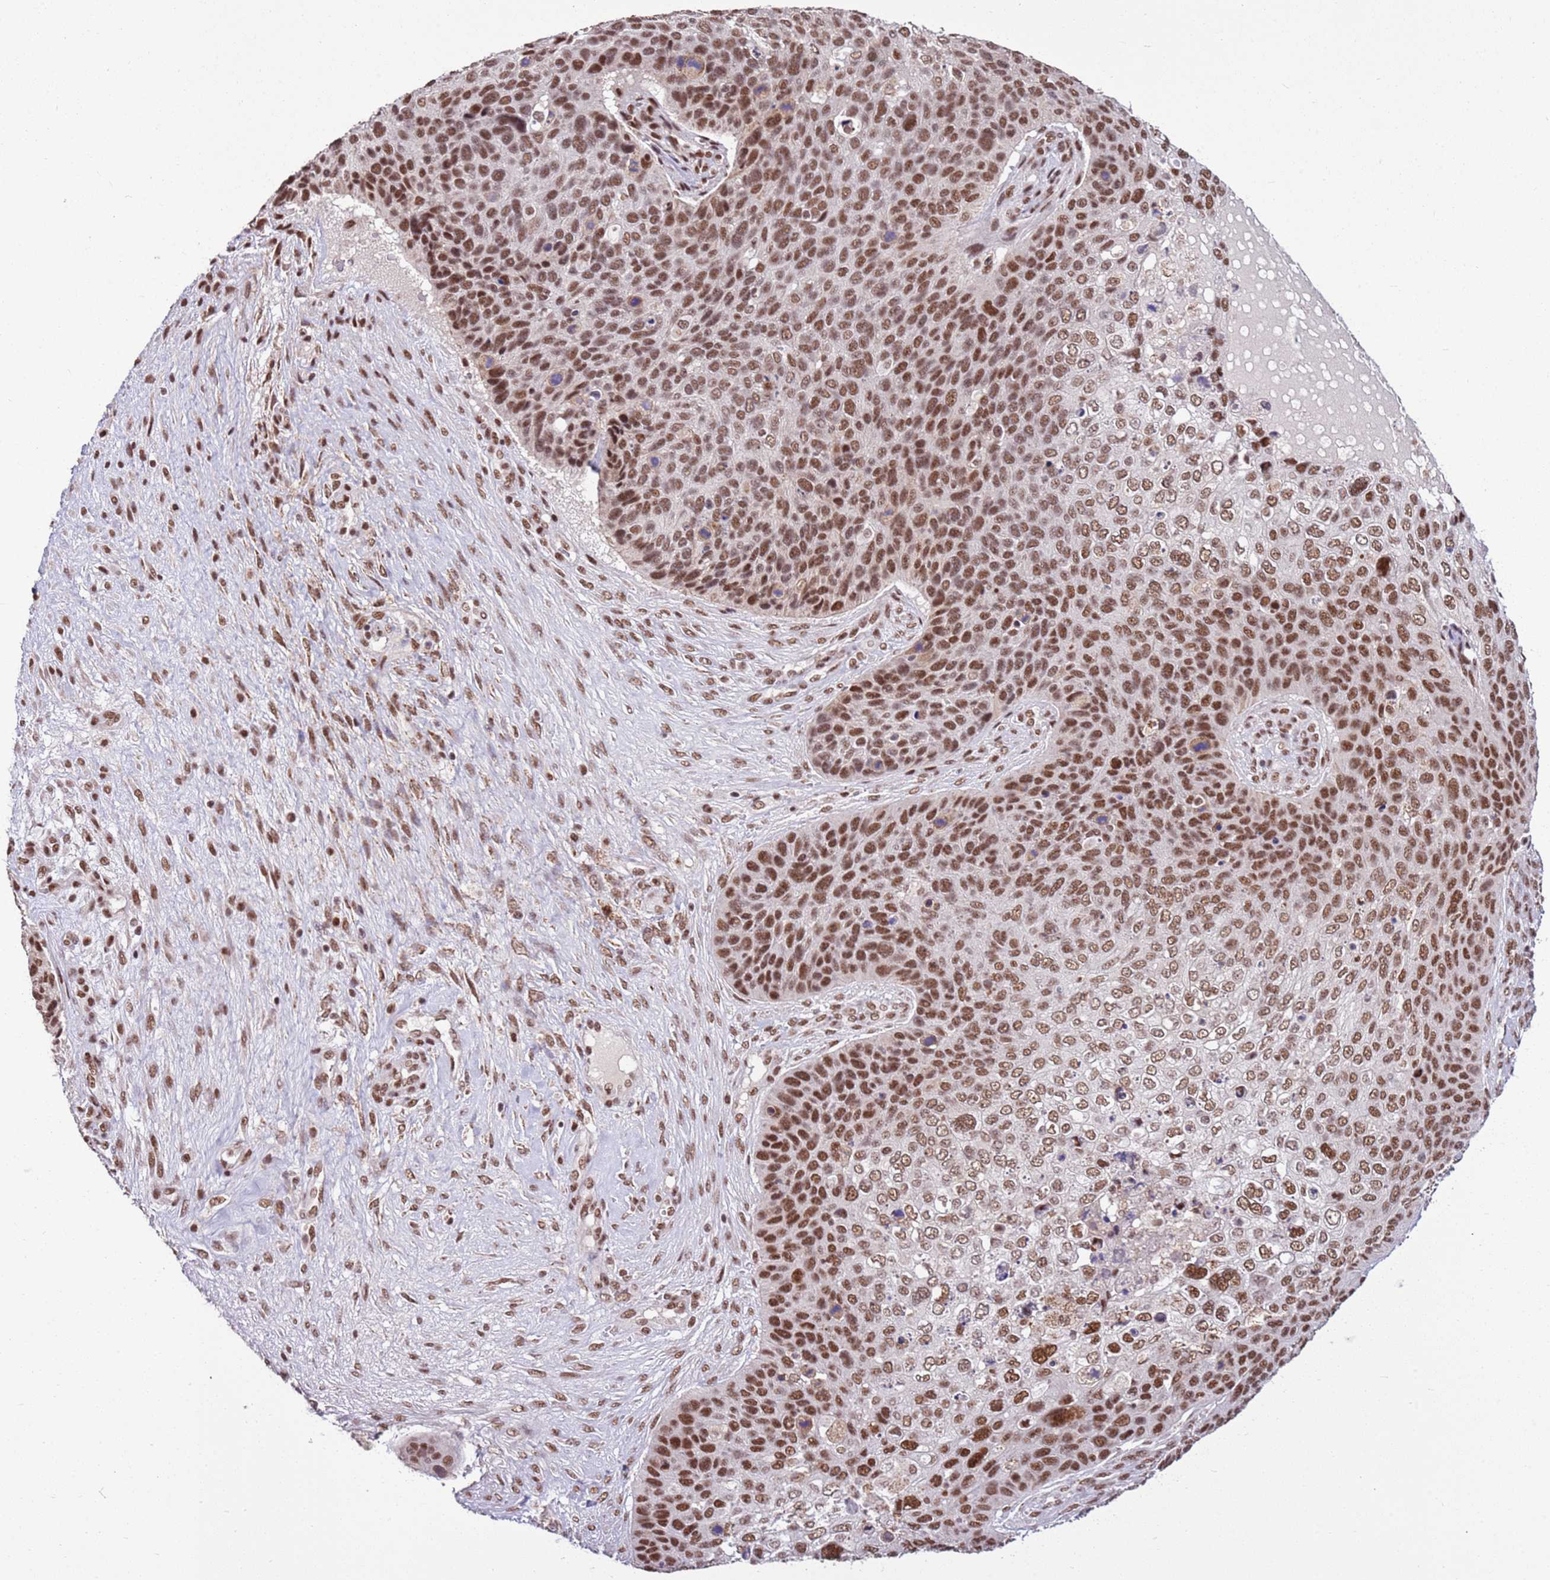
{"staining": {"intensity": "moderate", "quantity": ">75%", "location": "nuclear"}, "tissue": "skin cancer", "cell_type": "Tumor cells", "image_type": "cancer", "snomed": [{"axis": "morphology", "description": "Basal cell carcinoma"}, {"axis": "topography", "description": "Skin"}], "caption": "Human skin cancer (basal cell carcinoma) stained for a protein (brown) demonstrates moderate nuclear positive staining in approximately >75% of tumor cells.", "gene": "AKAP8L", "patient": {"sex": "female", "age": 74}}